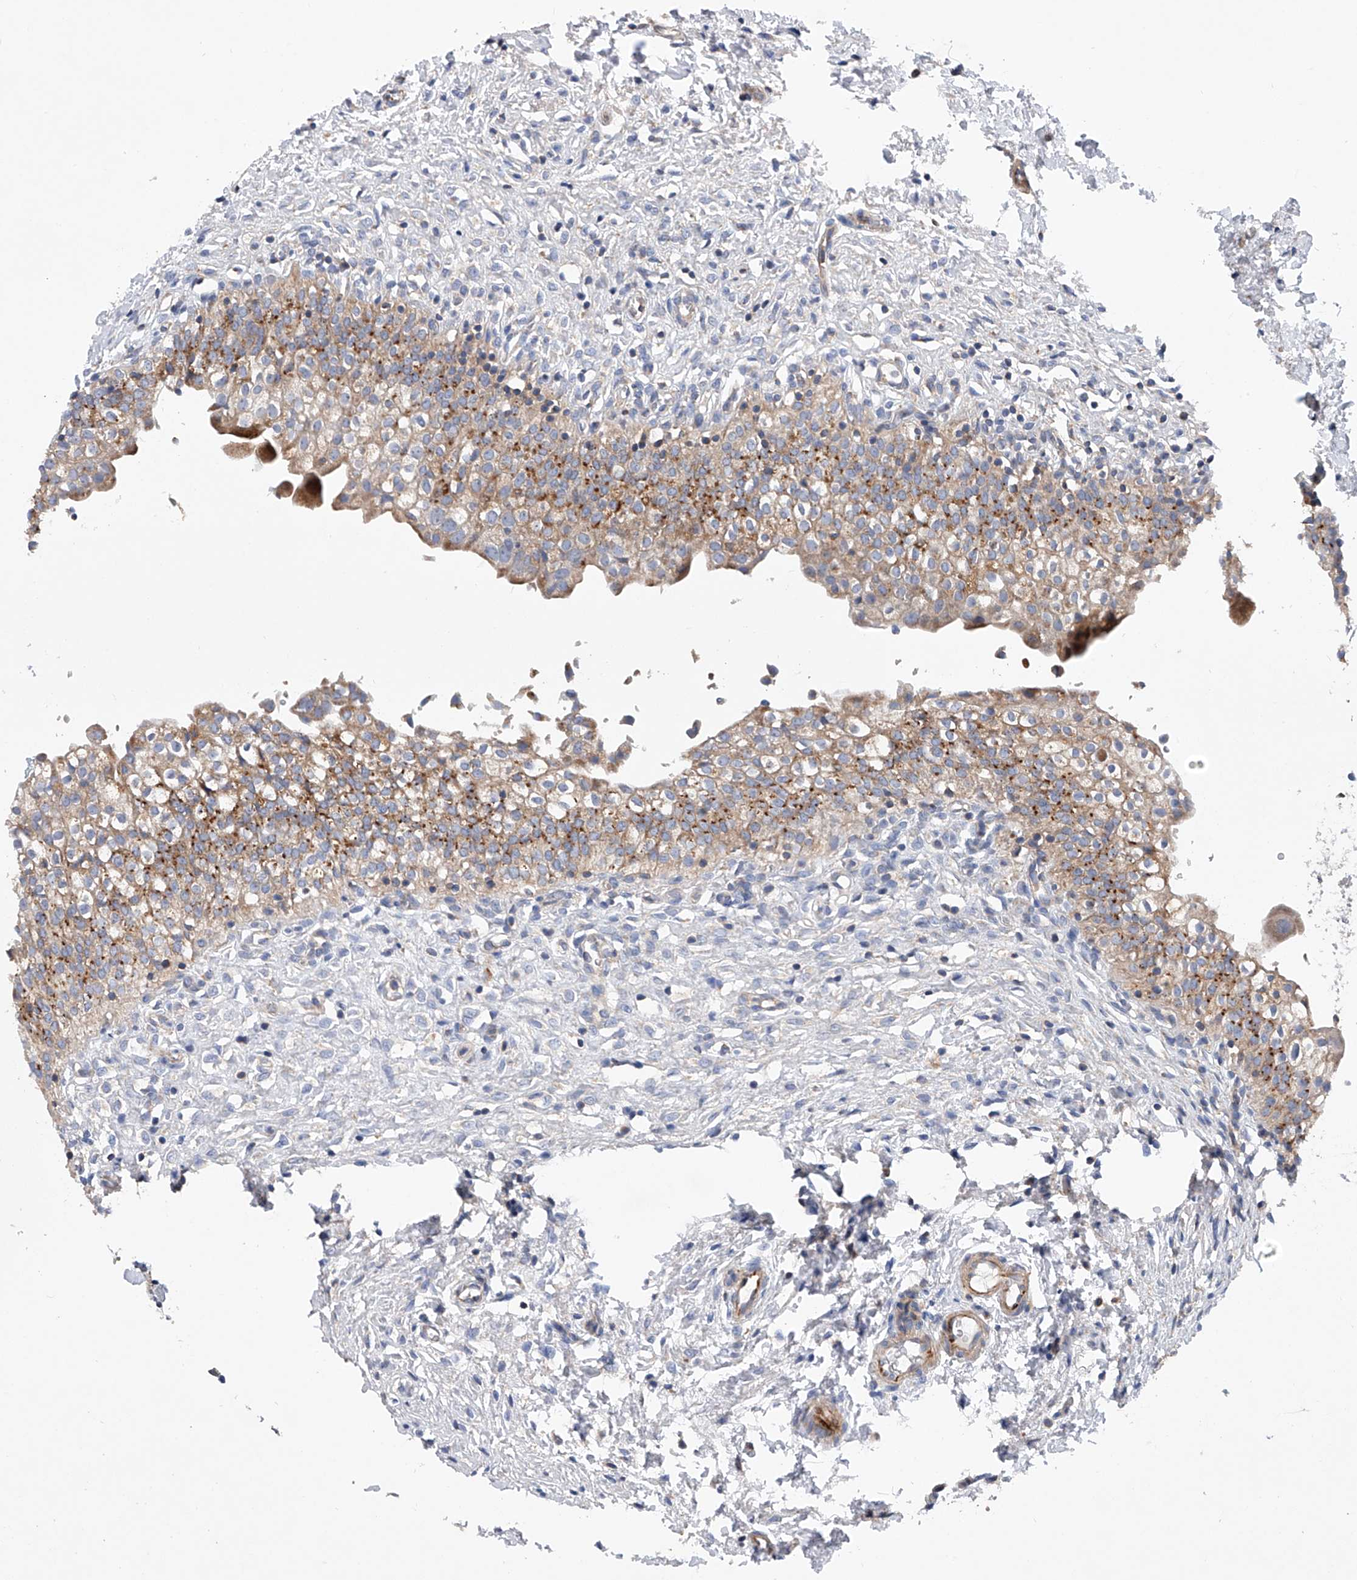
{"staining": {"intensity": "moderate", "quantity": ">75%", "location": "cytoplasmic/membranous"}, "tissue": "urinary bladder", "cell_type": "Urothelial cells", "image_type": "normal", "snomed": [{"axis": "morphology", "description": "Normal tissue, NOS"}, {"axis": "topography", "description": "Urinary bladder"}], "caption": "Protein staining of unremarkable urinary bladder exhibits moderate cytoplasmic/membranous staining in approximately >75% of urothelial cells. (Brightfield microscopy of DAB IHC at high magnification).", "gene": "MLYCD", "patient": {"sex": "male", "age": 55}}